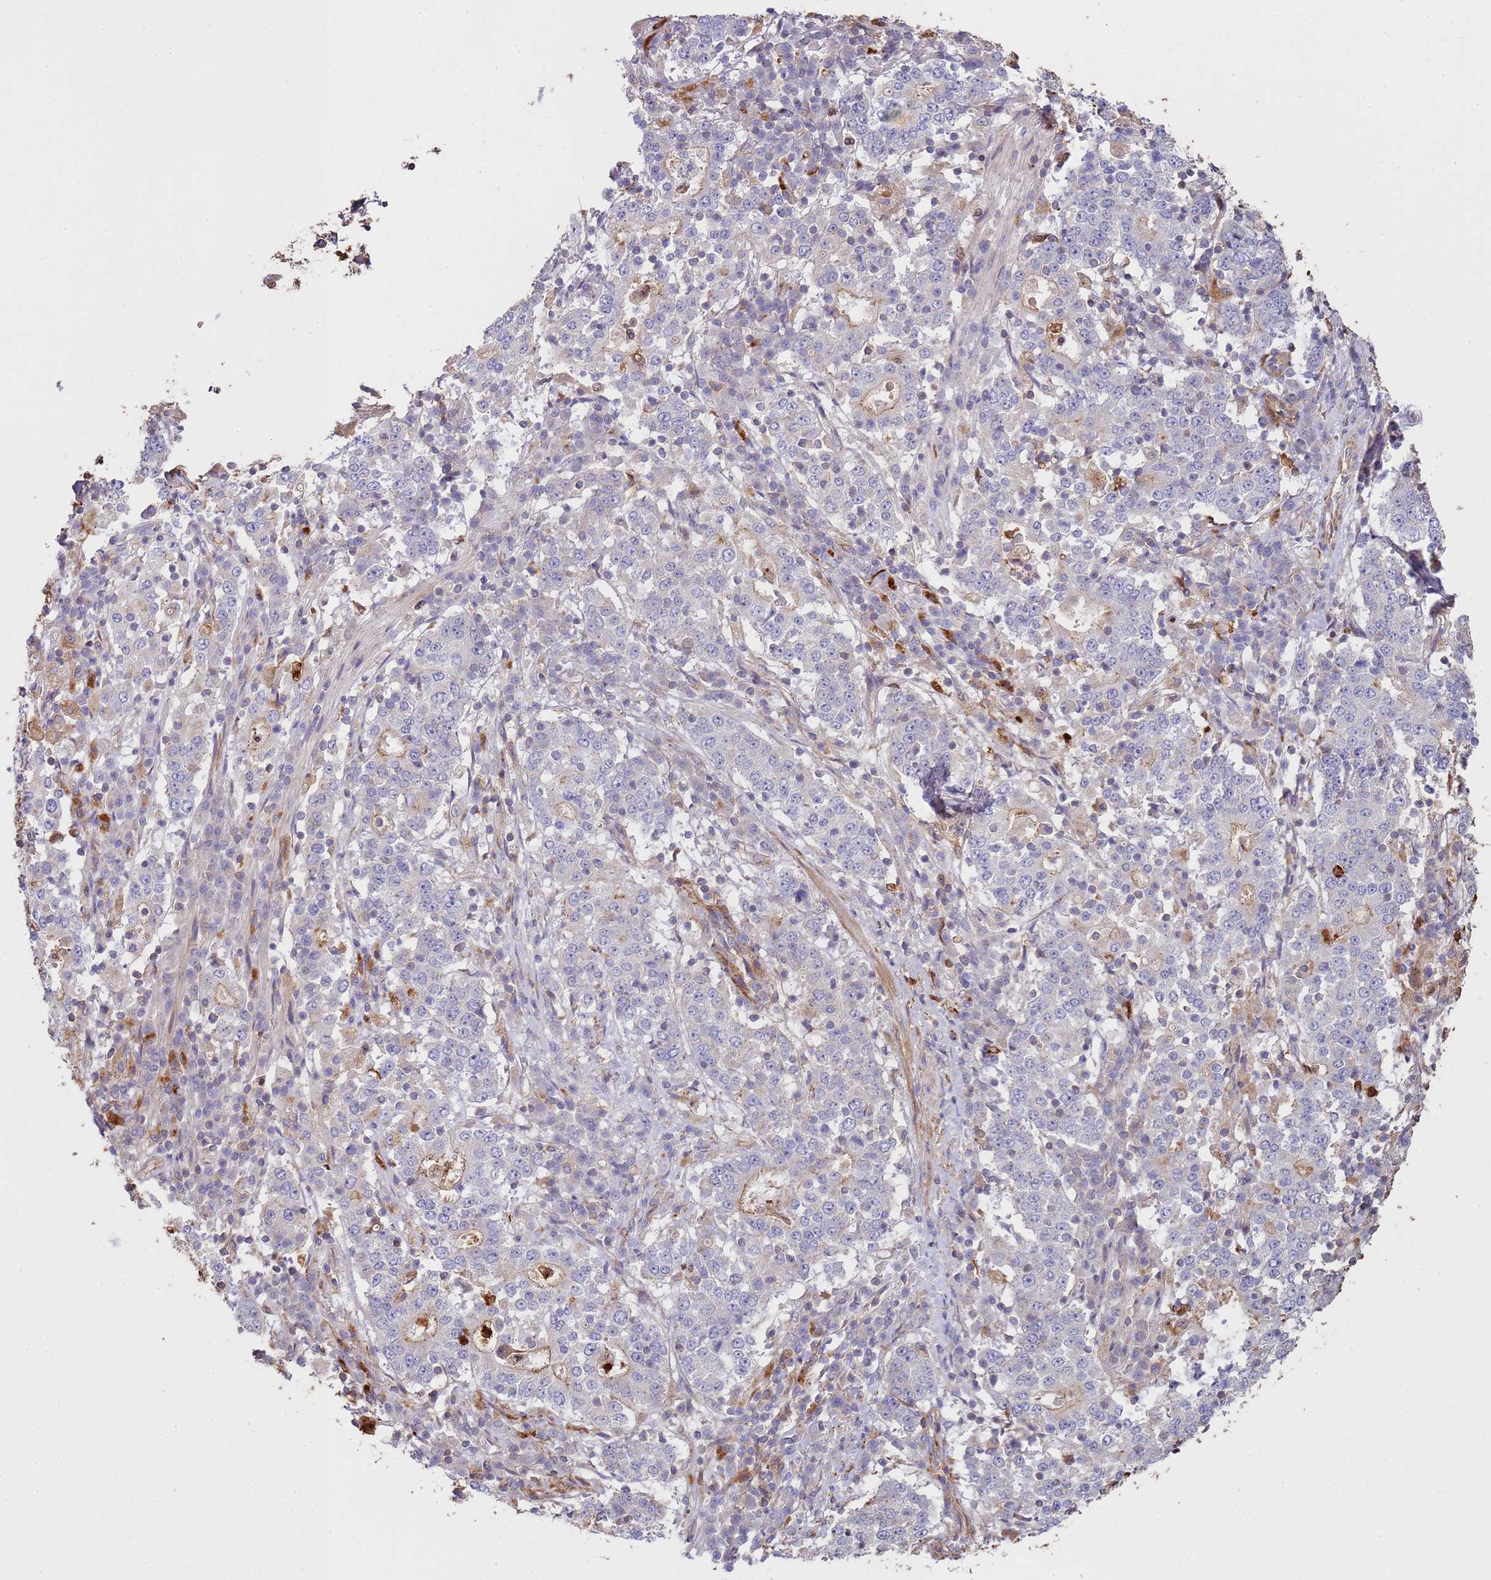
{"staining": {"intensity": "negative", "quantity": "none", "location": "none"}, "tissue": "stomach cancer", "cell_type": "Tumor cells", "image_type": "cancer", "snomed": [{"axis": "morphology", "description": "Adenocarcinoma, NOS"}, {"axis": "topography", "description": "Stomach"}], "caption": "DAB immunohistochemical staining of adenocarcinoma (stomach) demonstrates no significant staining in tumor cells. Brightfield microscopy of immunohistochemistry (IHC) stained with DAB (brown) and hematoxylin (blue), captured at high magnification.", "gene": "NDUFAF4", "patient": {"sex": "male", "age": 59}}